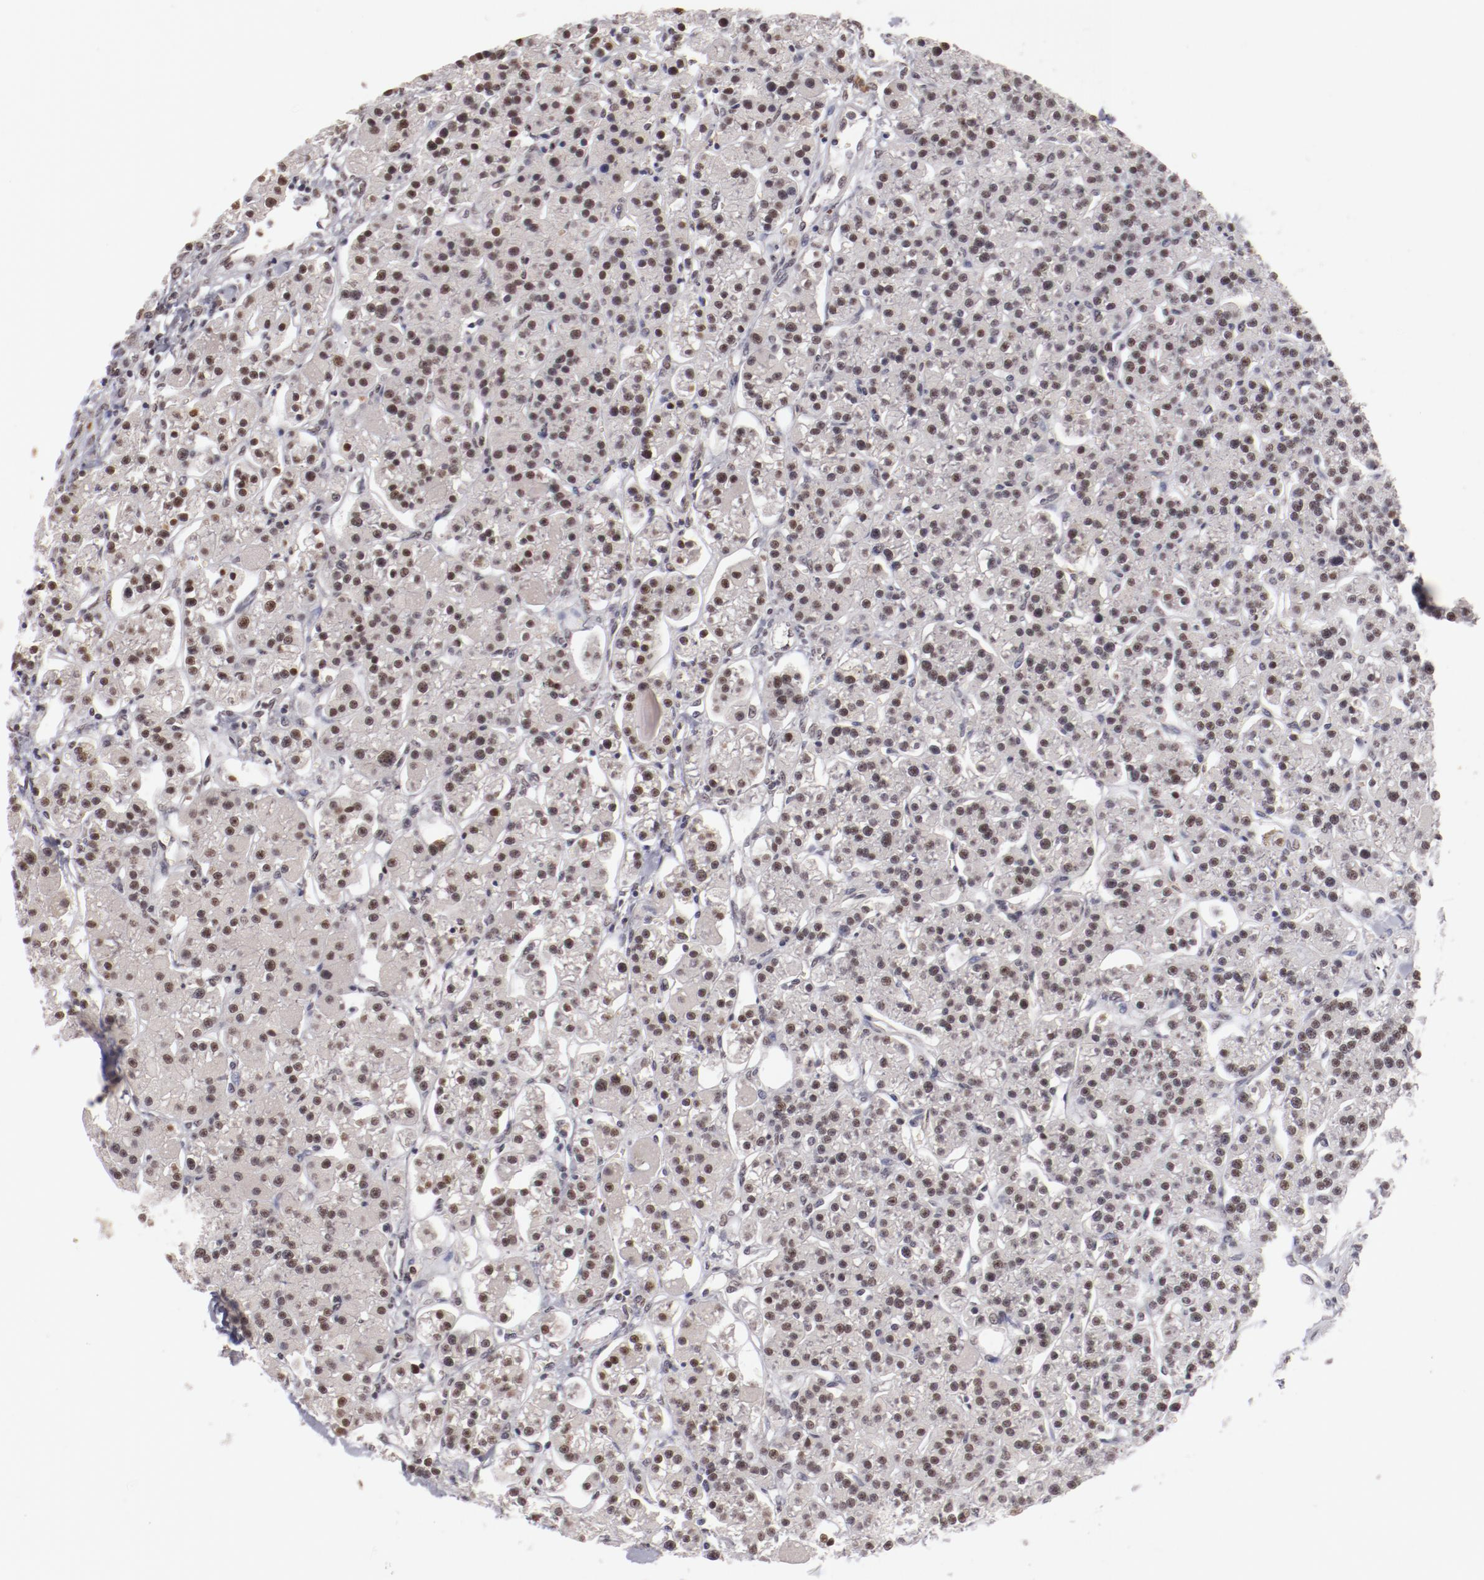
{"staining": {"intensity": "weak", "quantity": "25%-75%", "location": "nuclear"}, "tissue": "parathyroid gland", "cell_type": "Glandular cells", "image_type": "normal", "snomed": [{"axis": "morphology", "description": "Normal tissue, NOS"}, {"axis": "topography", "description": "Parathyroid gland"}], "caption": "Protein staining shows weak nuclear positivity in about 25%-75% of glandular cells in benign parathyroid gland. (DAB (3,3'-diaminobenzidine) IHC, brown staining for protein, blue staining for nuclei).", "gene": "NFE2", "patient": {"sex": "female", "age": 58}}